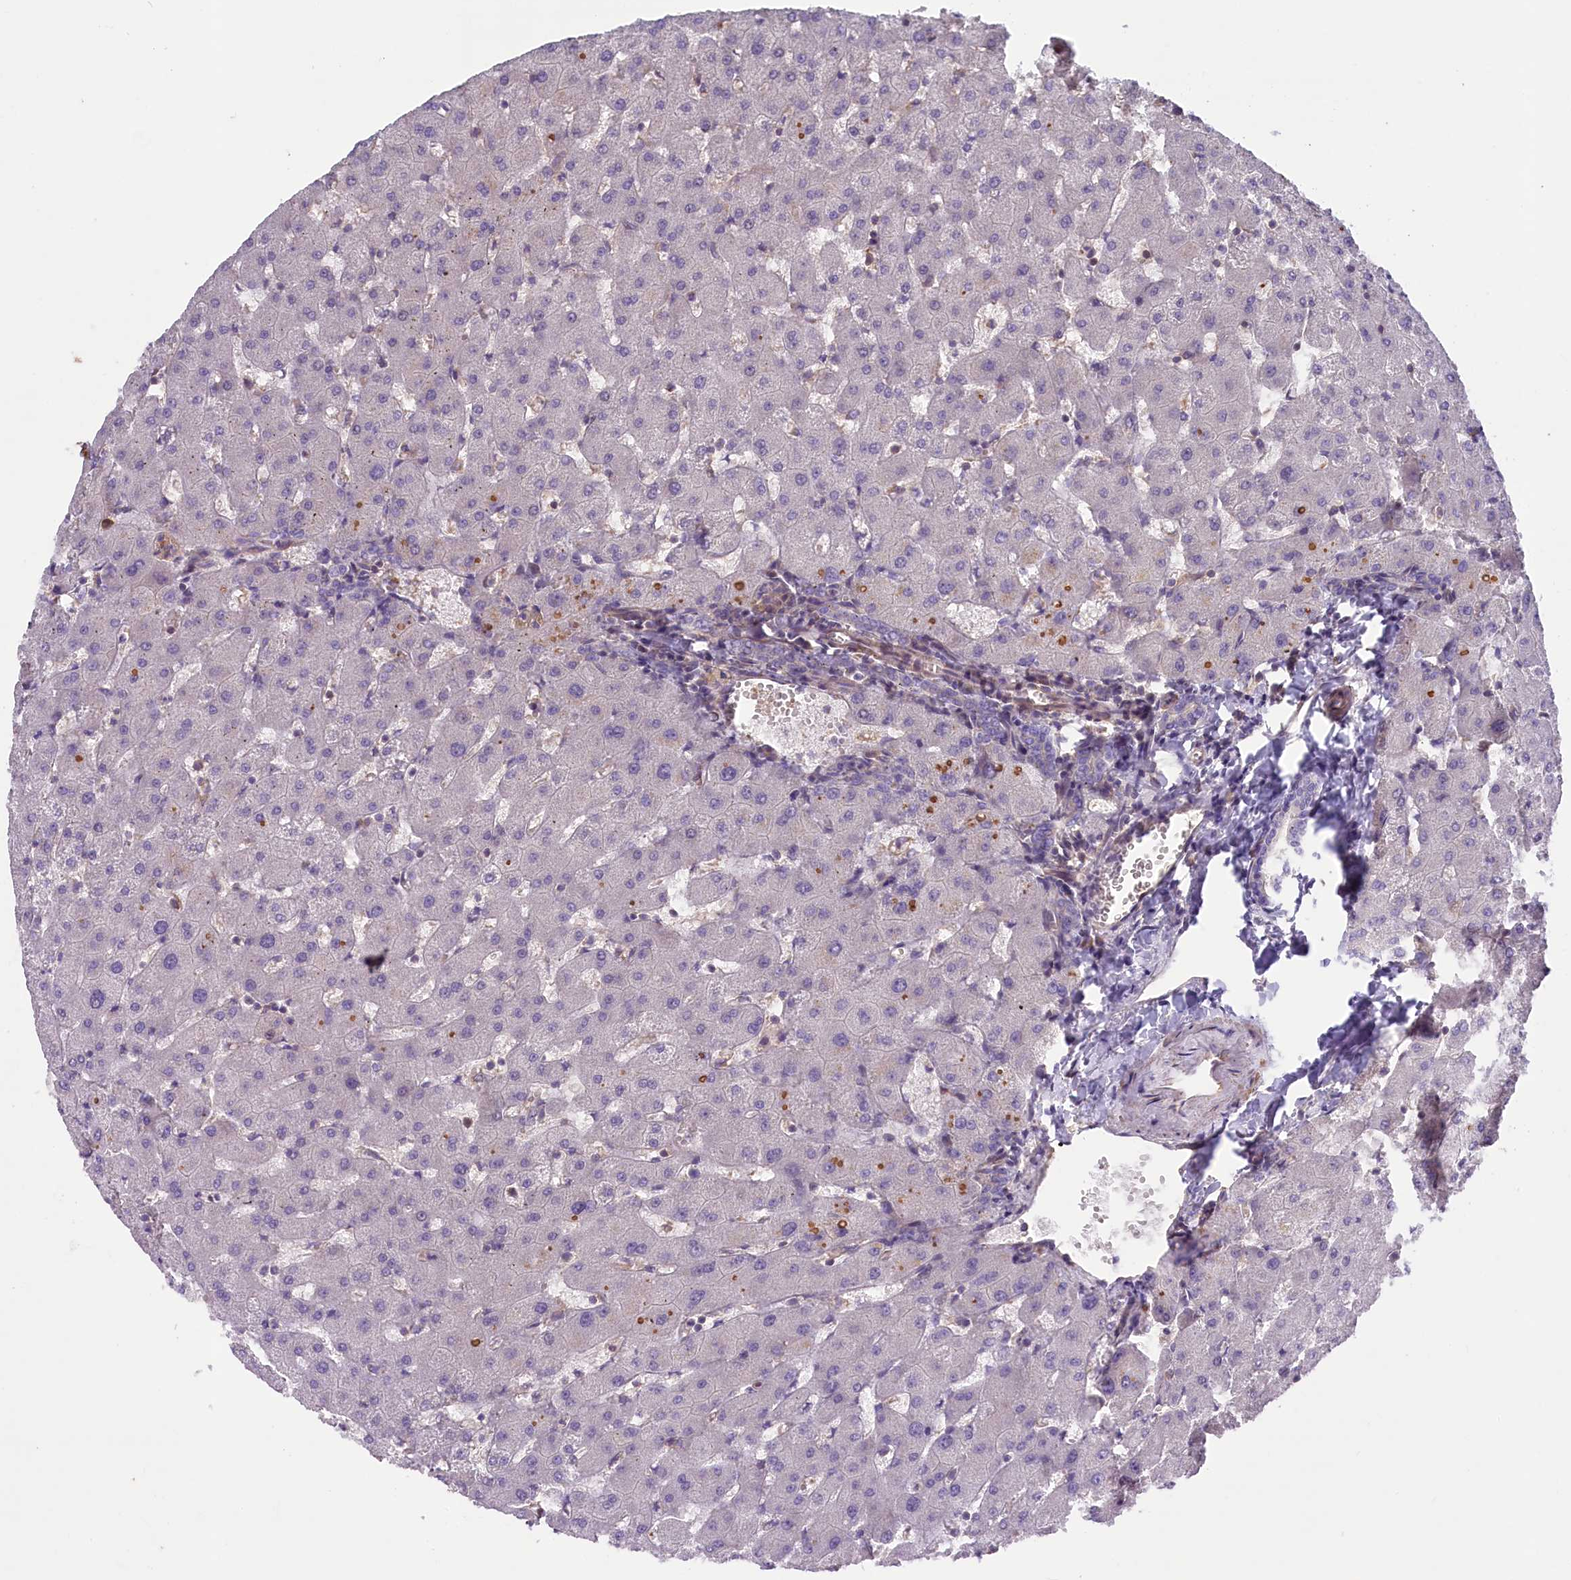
{"staining": {"intensity": "negative", "quantity": "none", "location": "none"}, "tissue": "liver", "cell_type": "Cholangiocytes", "image_type": "normal", "snomed": [{"axis": "morphology", "description": "Normal tissue, NOS"}, {"axis": "topography", "description": "Liver"}], "caption": "Cholangiocytes are negative for protein expression in benign human liver.", "gene": "FUZ", "patient": {"sex": "female", "age": 63}}